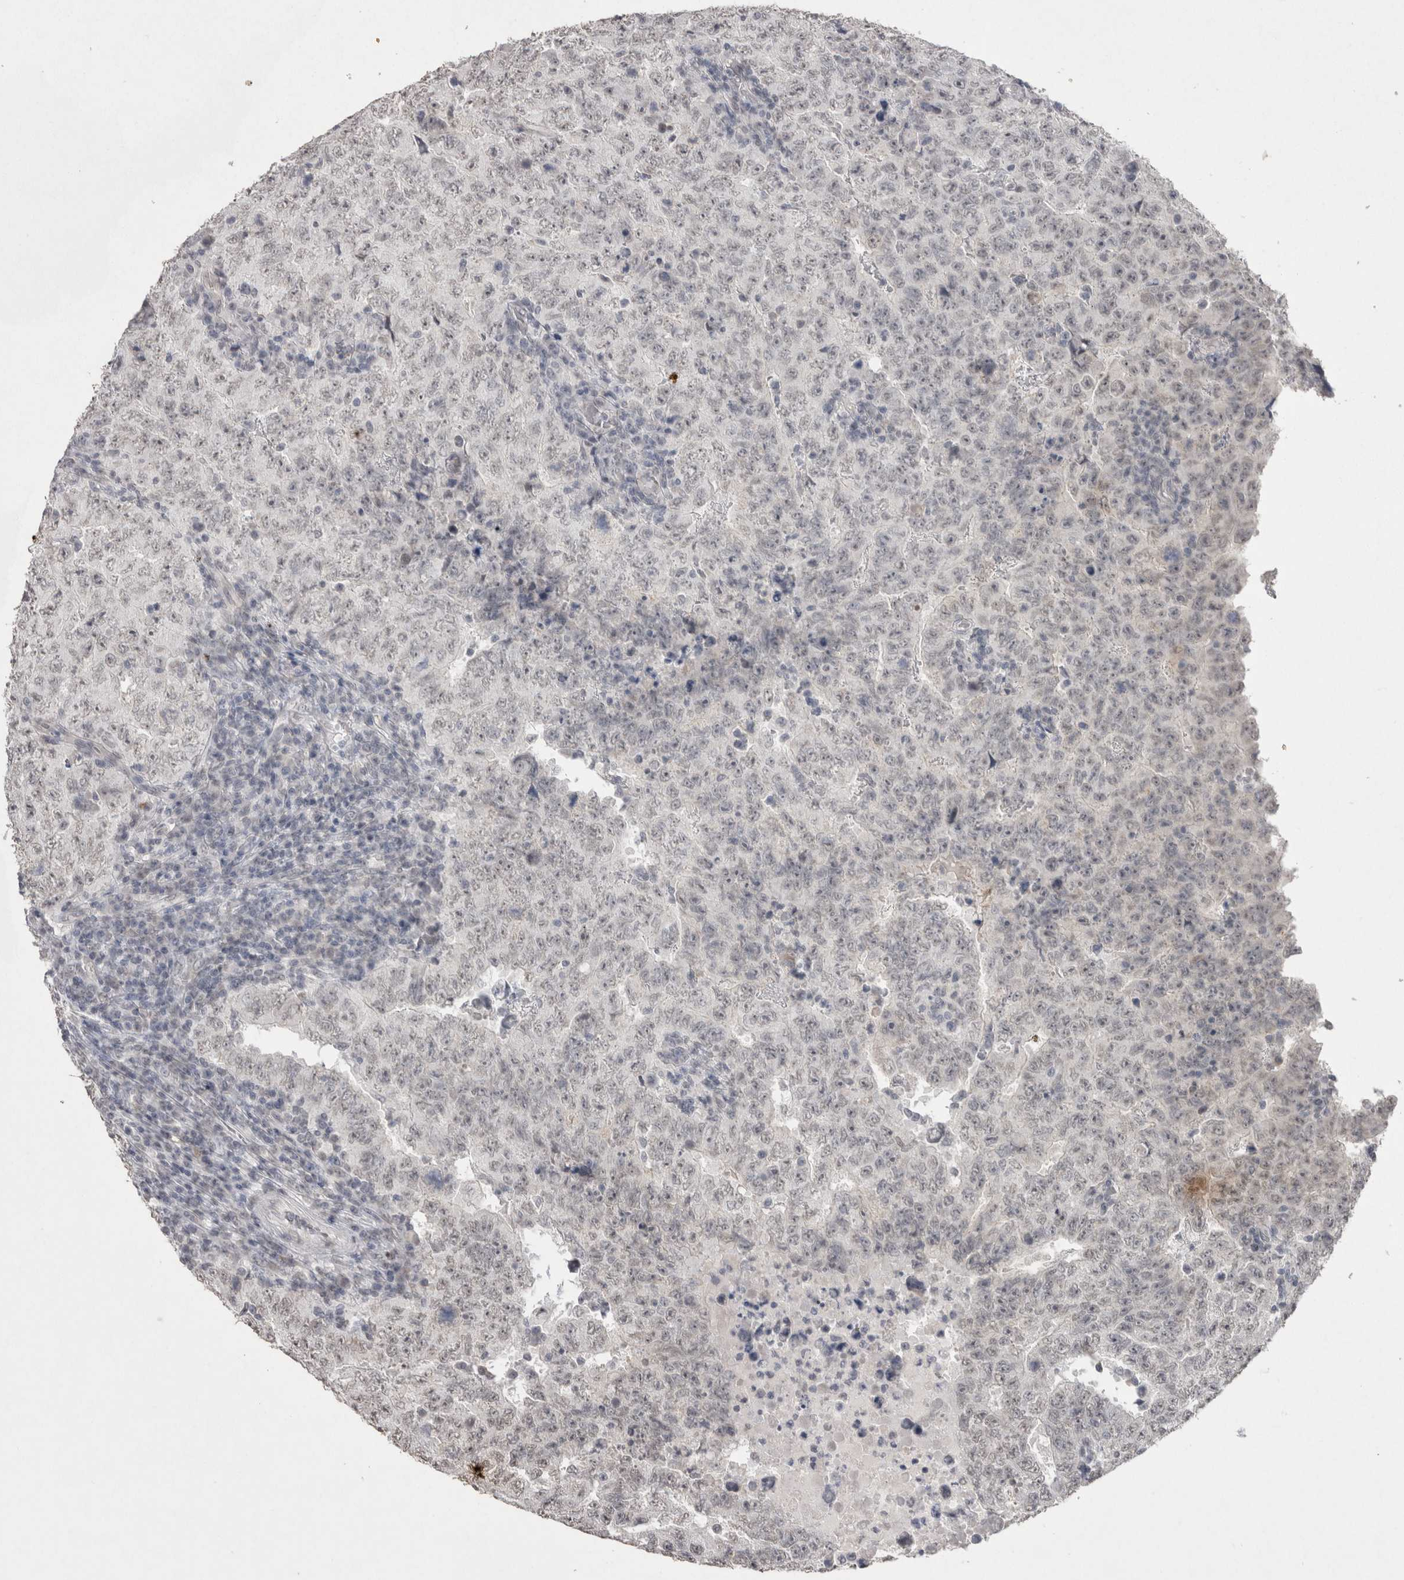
{"staining": {"intensity": "weak", "quantity": "25%-75%", "location": "nuclear"}, "tissue": "testis cancer", "cell_type": "Tumor cells", "image_type": "cancer", "snomed": [{"axis": "morphology", "description": "Carcinoma, Embryonal, NOS"}, {"axis": "topography", "description": "Testis"}], "caption": "IHC photomicrograph of human testis cancer stained for a protein (brown), which demonstrates low levels of weak nuclear staining in approximately 25%-75% of tumor cells.", "gene": "DDX4", "patient": {"sex": "male", "age": 26}}